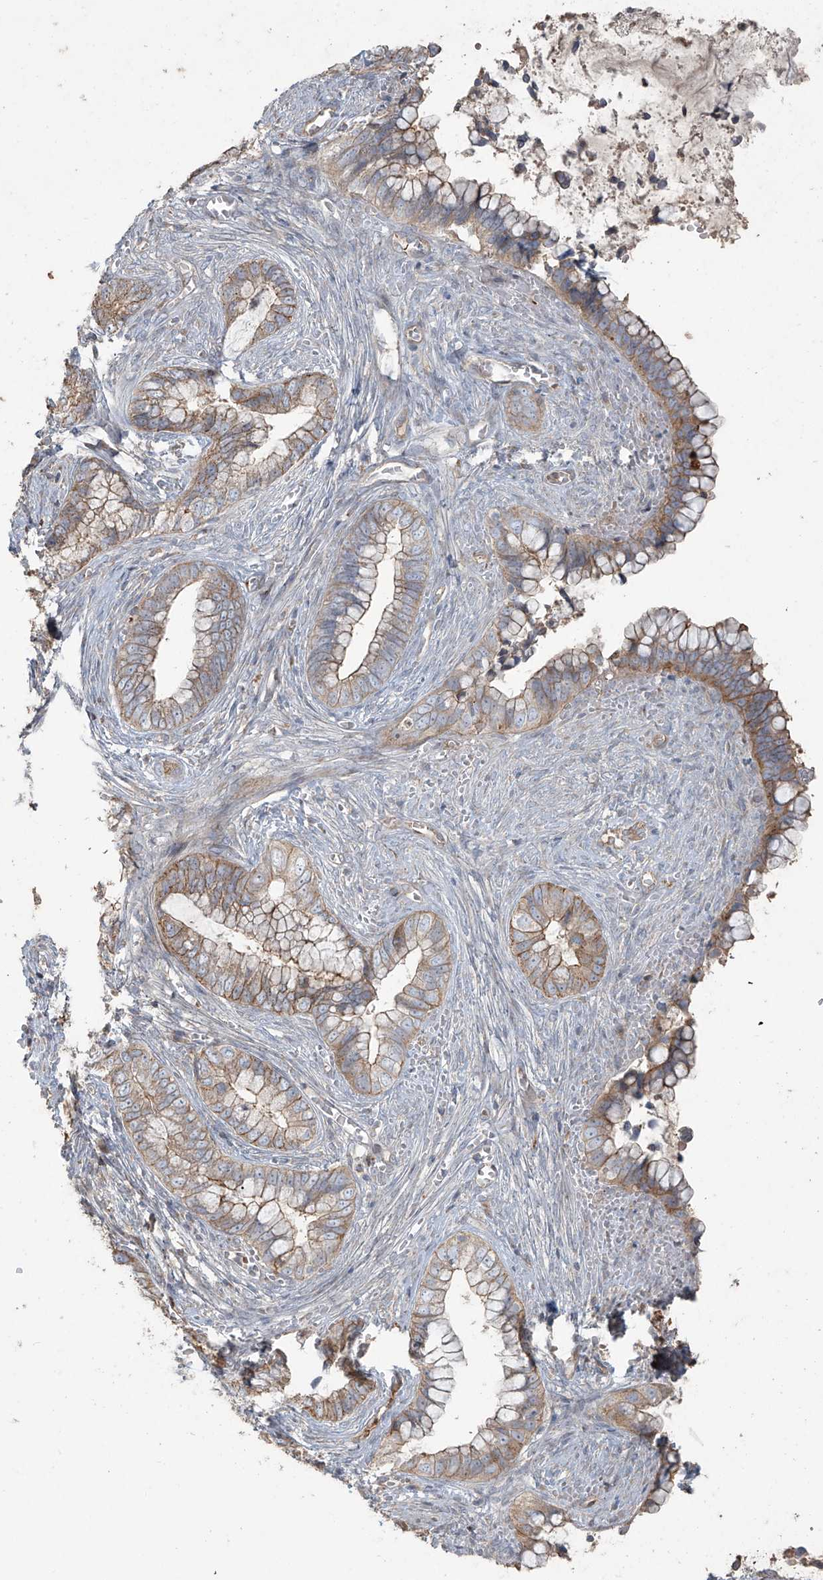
{"staining": {"intensity": "weak", "quantity": ">75%", "location": "cytoplasmic/membranous"}, "tissue": "cervical cancer", "cell_type": "Tumor cells", "image_type": "cancer", "snomed": [{"axis": "morphology", "description": "Adenocarcinoma, NOS"}, {"axis": "topography", "description": "Cervix"}], "caption": "A photomicrograph showing weak cytoplasmic/membranous expression in approximately >75% of tumor cells in adenocarcinoma (cervical), as visualized by brown immunohistochemical staining.", "gene": "ABTB1", "patient": {"sex": "female", "age": 44}}